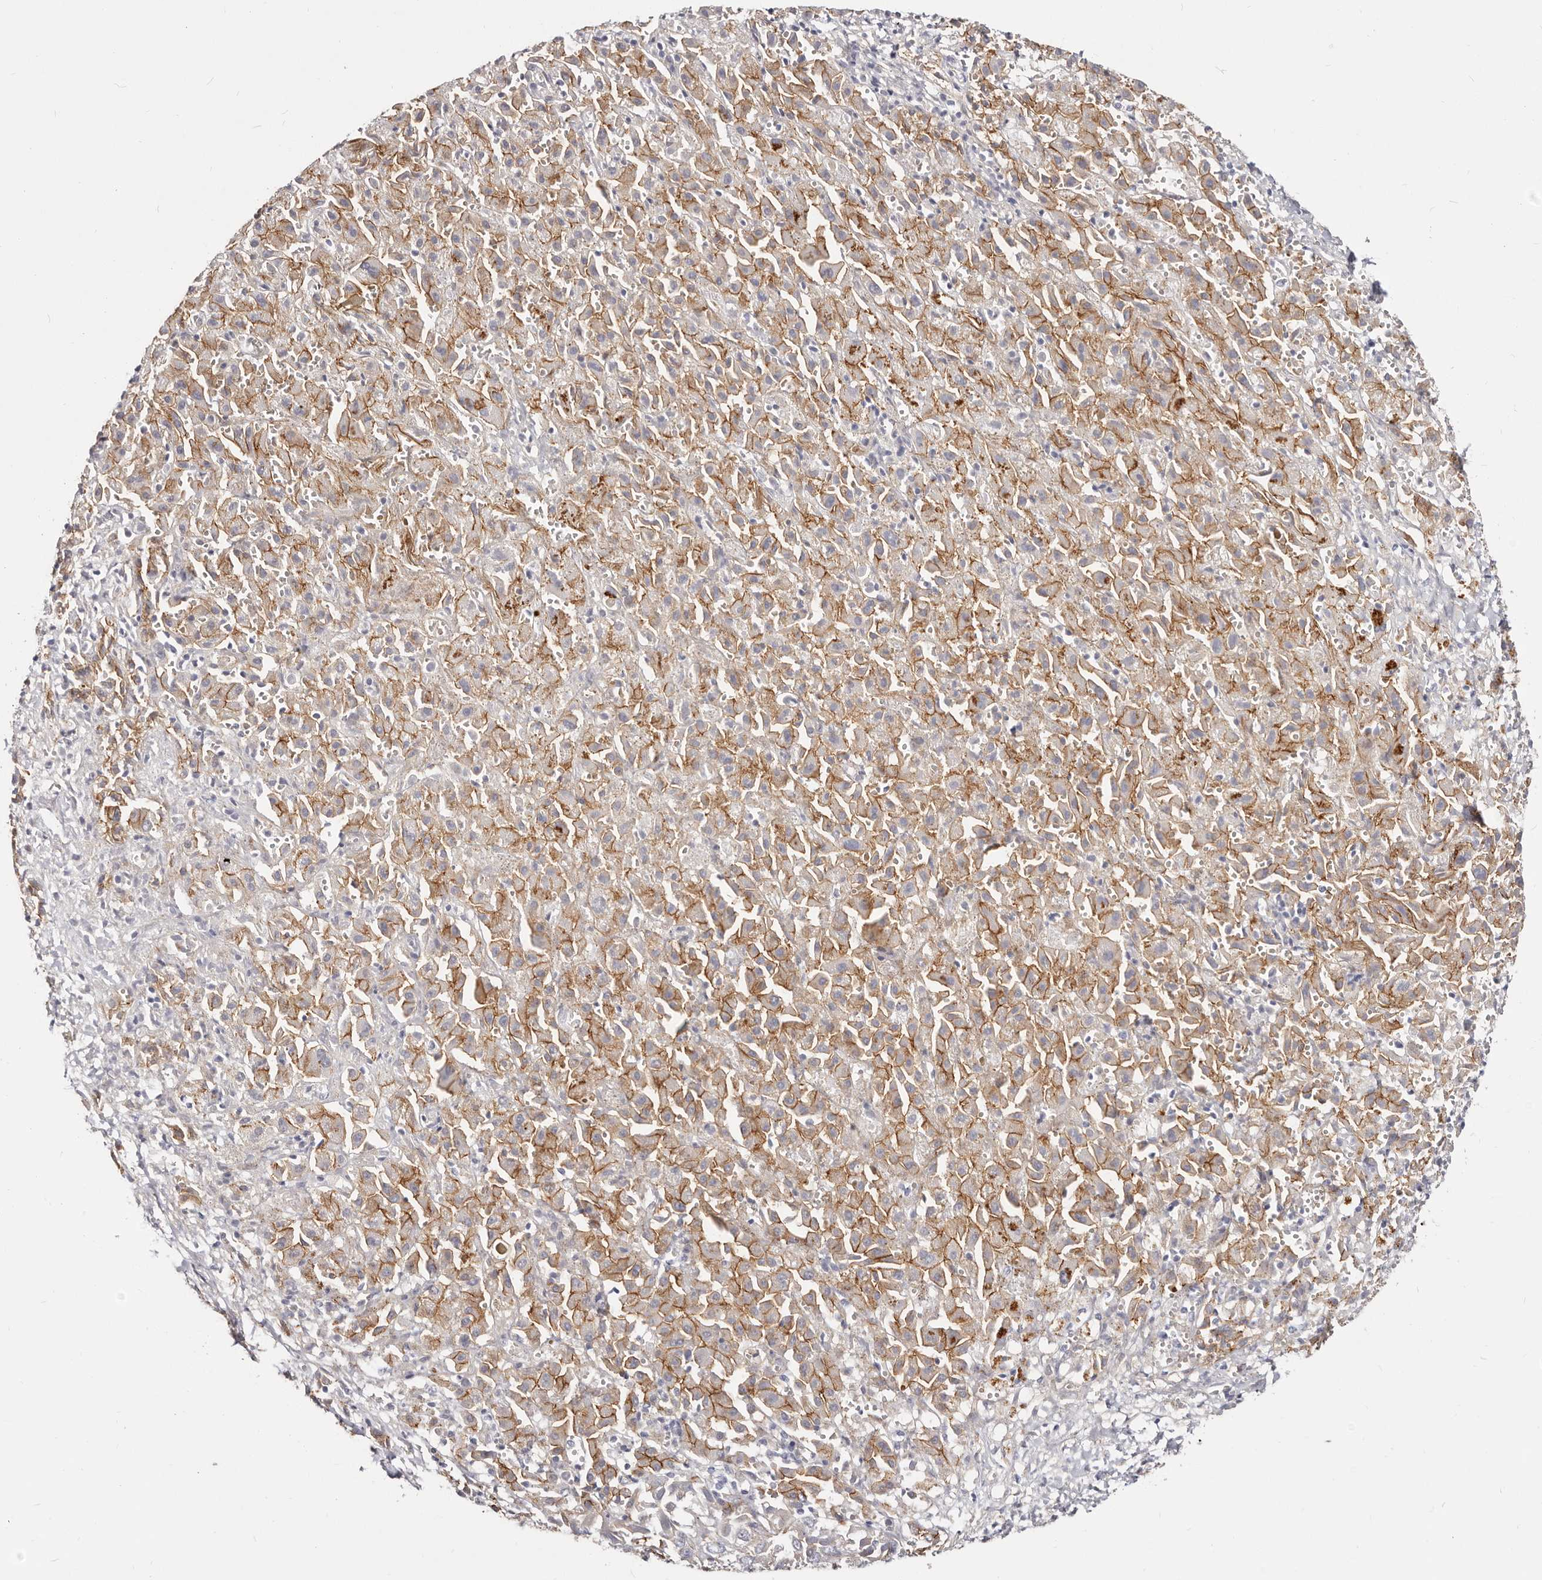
{"staining": {"intensity": "moderate", "quantity": ">75%", "location": "cytoplasmic/membranous"}, "tissue": "liver cancer", "cell_type": "Tumor cells", "image_type": "cancer", "snomed": [{"axis": "morphology", "description": "Cholangiocarcinoma"}, {"axis": "topography", "description": "Liver"}], "caption": "This is an image of immunohistochemistry staining of liver cholangiocarcinoma, which shows moderate staining in the cytoplasmic/membranous of tumor cells.", "gene": "CTNNB1", "patient": {"sex": "female", "age": 52}}